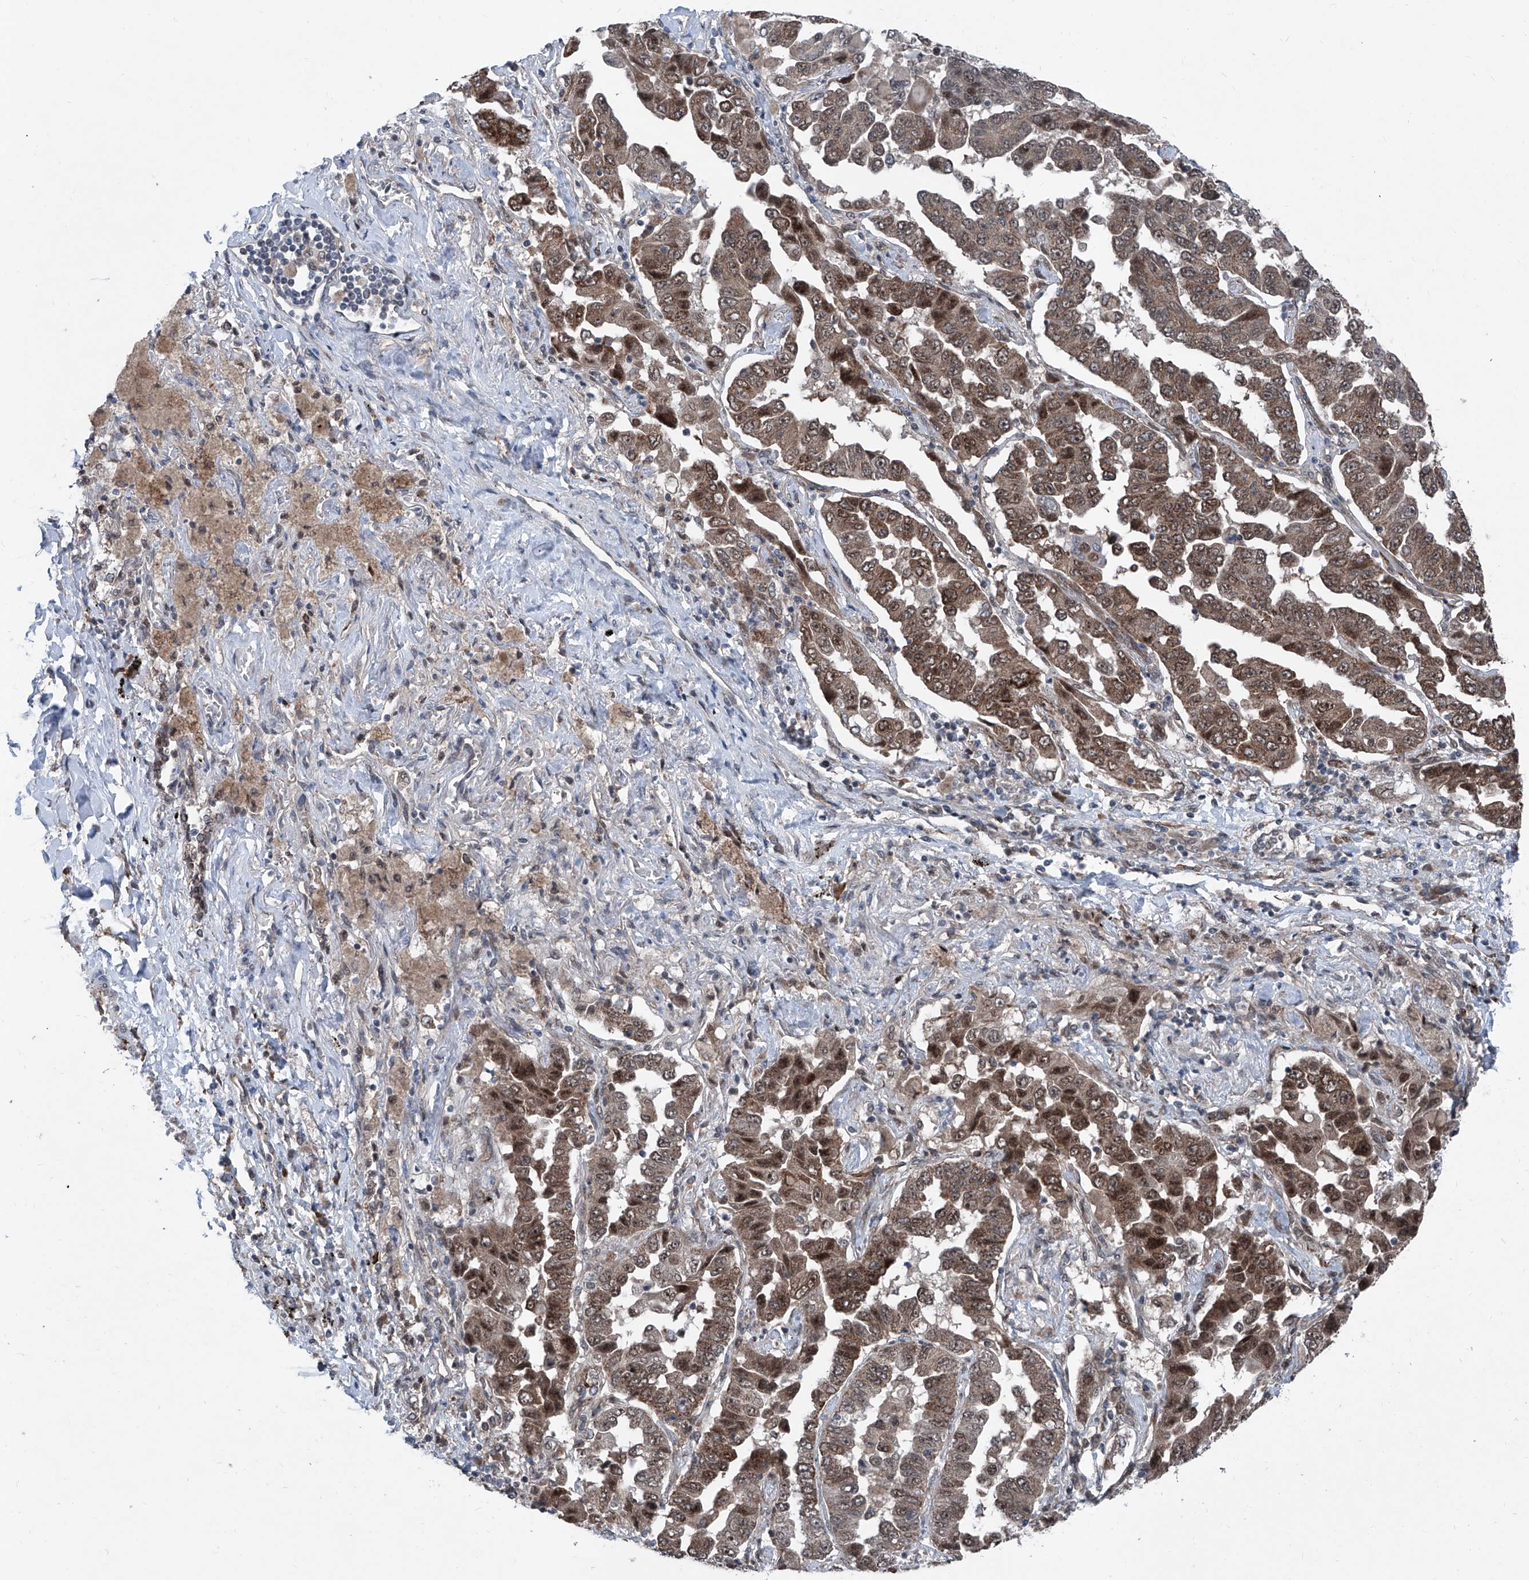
{"staining": {"intensity": "moderate", "quantity": ">75%", "location": "cytoplasmic/membranous,nuclear"}, "tissue": "lung cancer", "cell_type": "Tumor cells", "image_type": "cancer", "snomed": [{"axis": "morphology", "description": "Adenocarcinoma, NOS"}, {"axis": "topography", "description": "Lung"}], "caption": "Brown immunohistochemical staining in human adenocarcinoma (lung) demonstrates moderate cytoplasmic/membranous and nuclear positivity in about >75% of tumor cells.", "gene": "COA7", "patient": {"sex": "female", "age": 51}}